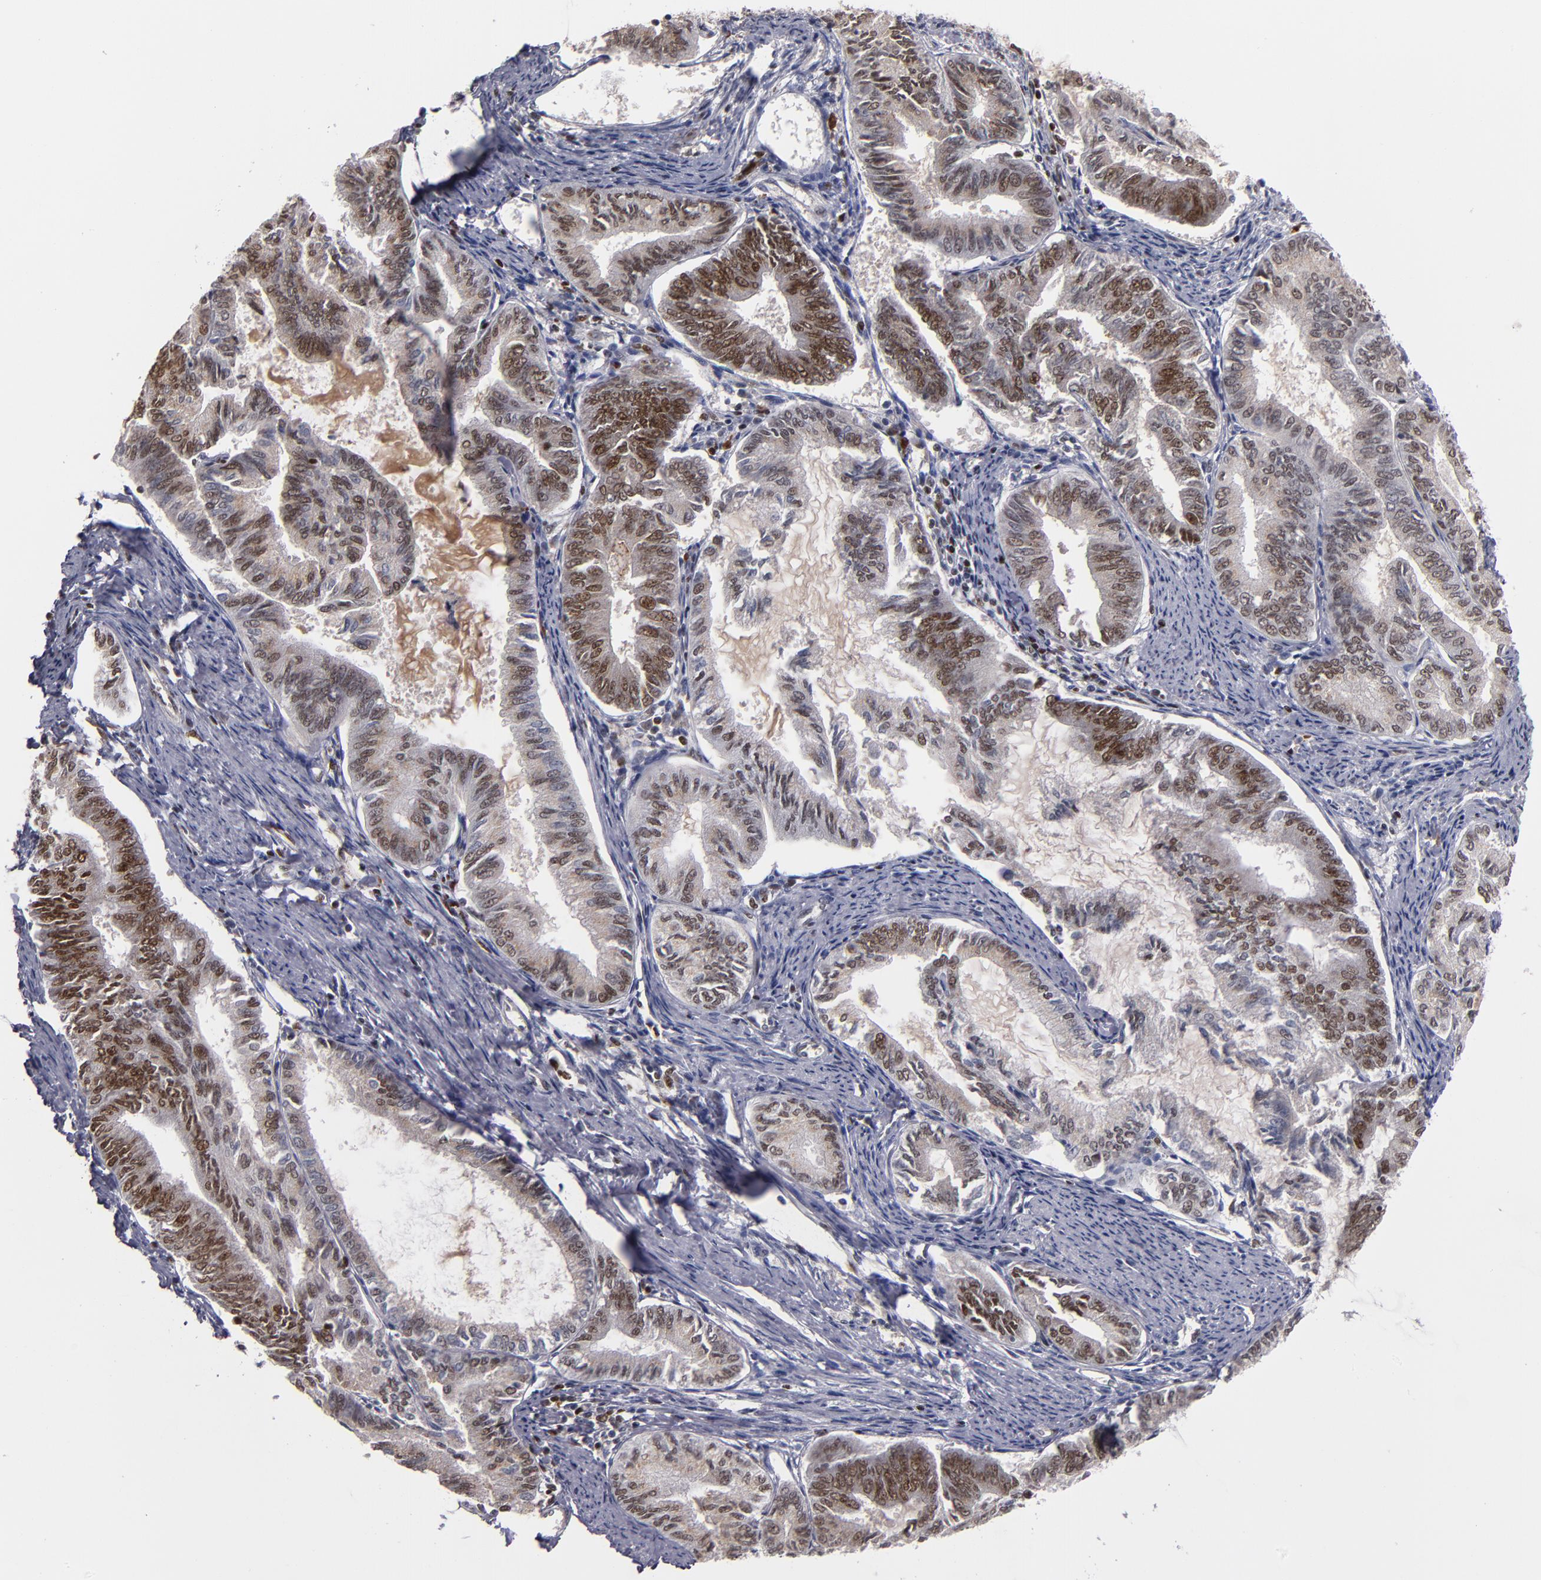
{"staining": {"intensity": "moderate", "quantity": ">75%", "location": "nuclear"}, "tissue": "endometrial cancer", "cell_type": "Tumor cells", "image_type": "cancer", "snomed": [{"axis": "morphology", "description": "Adenocarcinoma, NOS"}, {"axis": "topography", "description": "Endometrium"}], "caption": "Immunohistochemical staining of human adenocarcinoma (endometrial) reveals medium levels of moderate nuclear protein positivity in about >75% of tumor cells.", "gene": "KDM6A", "patient": {"sex": "female", "age": 86}}